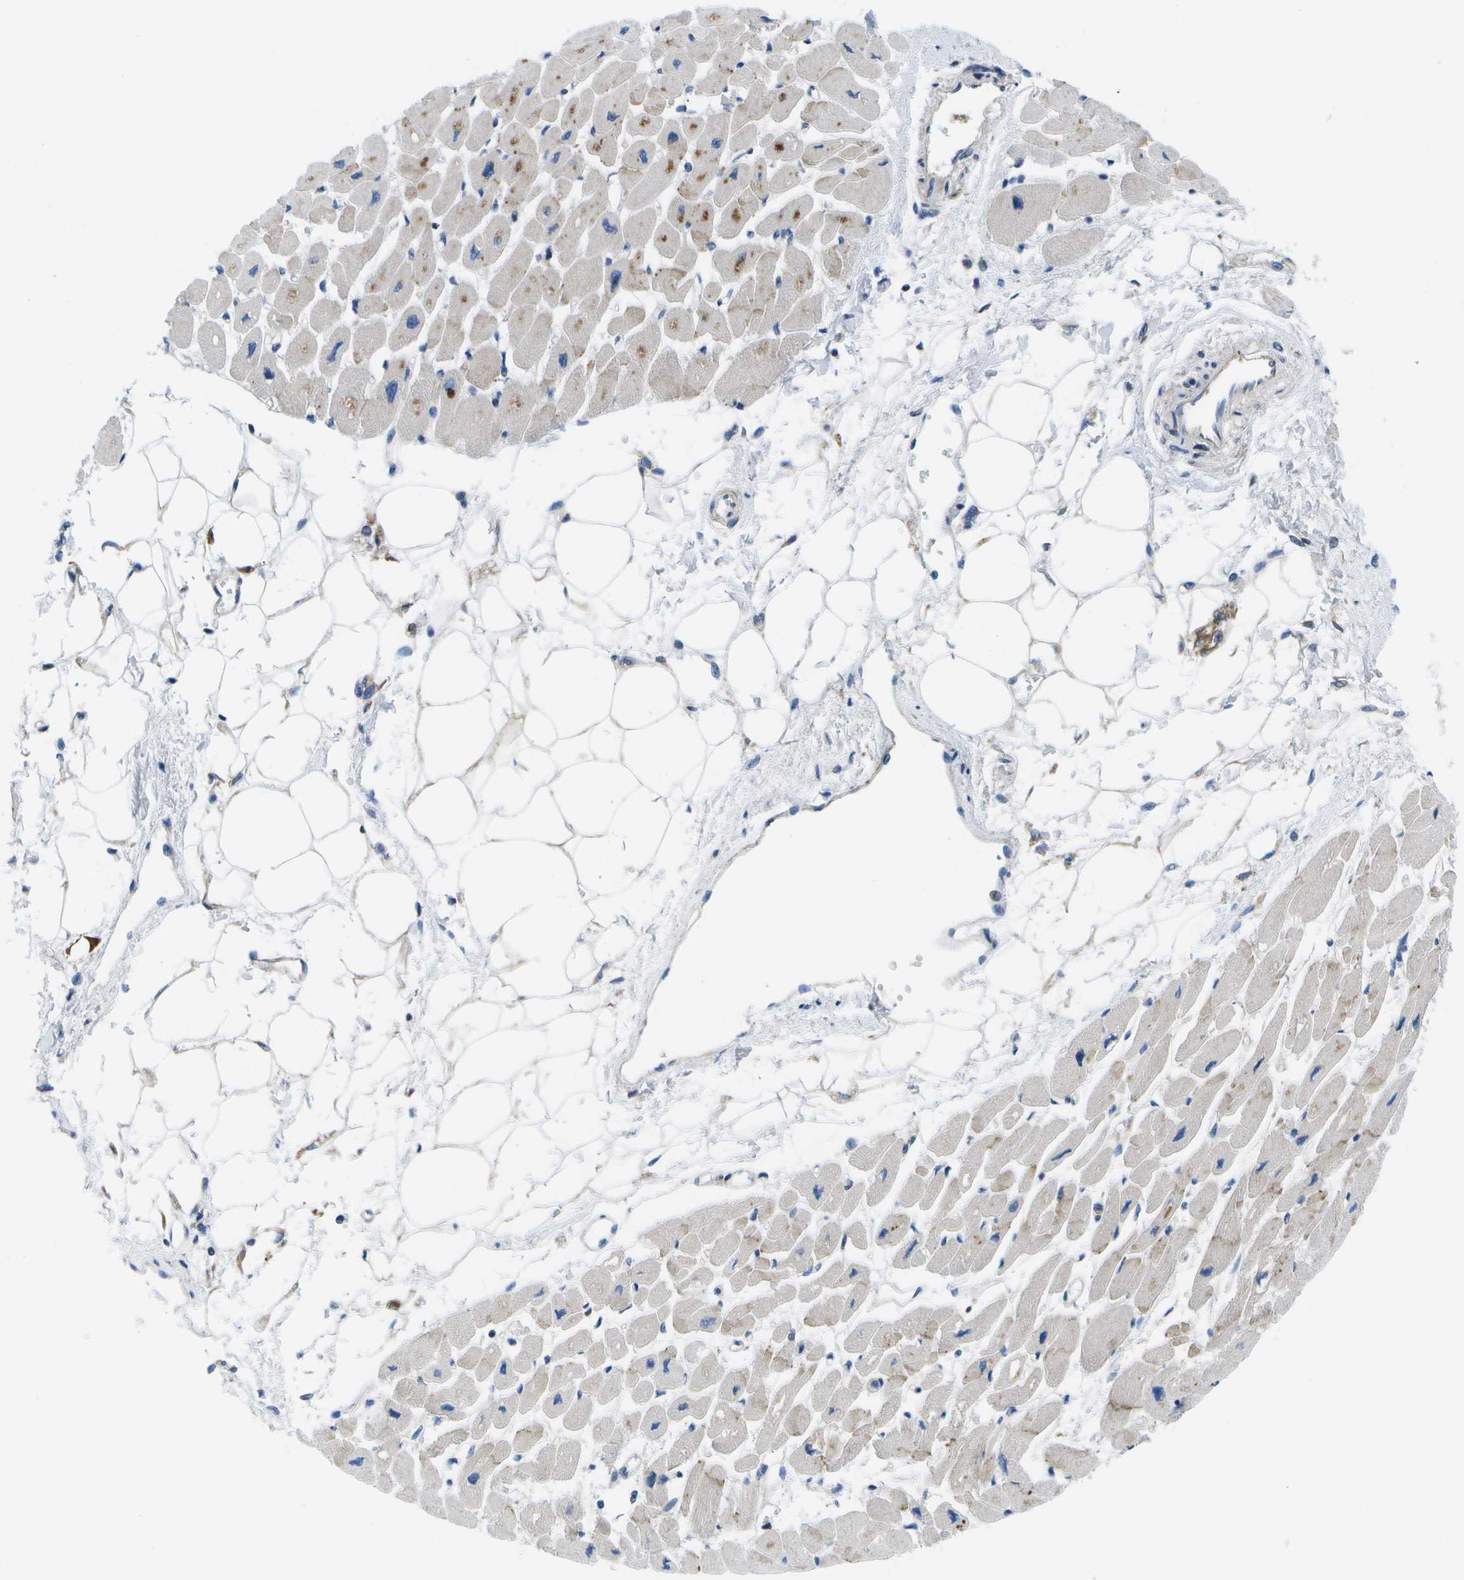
{"staining": {"intensity": "moderate", "quantity": "<25%", "location": "cytoplasmic/membranous"}, "tissue": "heart muscle", "cell_type": "Cardiomyocytes", "image_type": "normal", "snomed": [{"axis": "morphology", "description": "Normal tissue, NOS"}, {"axis": "topography", "description": "Heart"}], "caption": "Heart muscle stained with DAB (3,3'-diaminobenzidine) immunohistochemistry demonstrates low levels of moderate cytoplasmic/membranous staining in approximately <25% of cardiomyocytes.", "gene": "GDF5", "patient": {"sex": "female", "age": 54}}